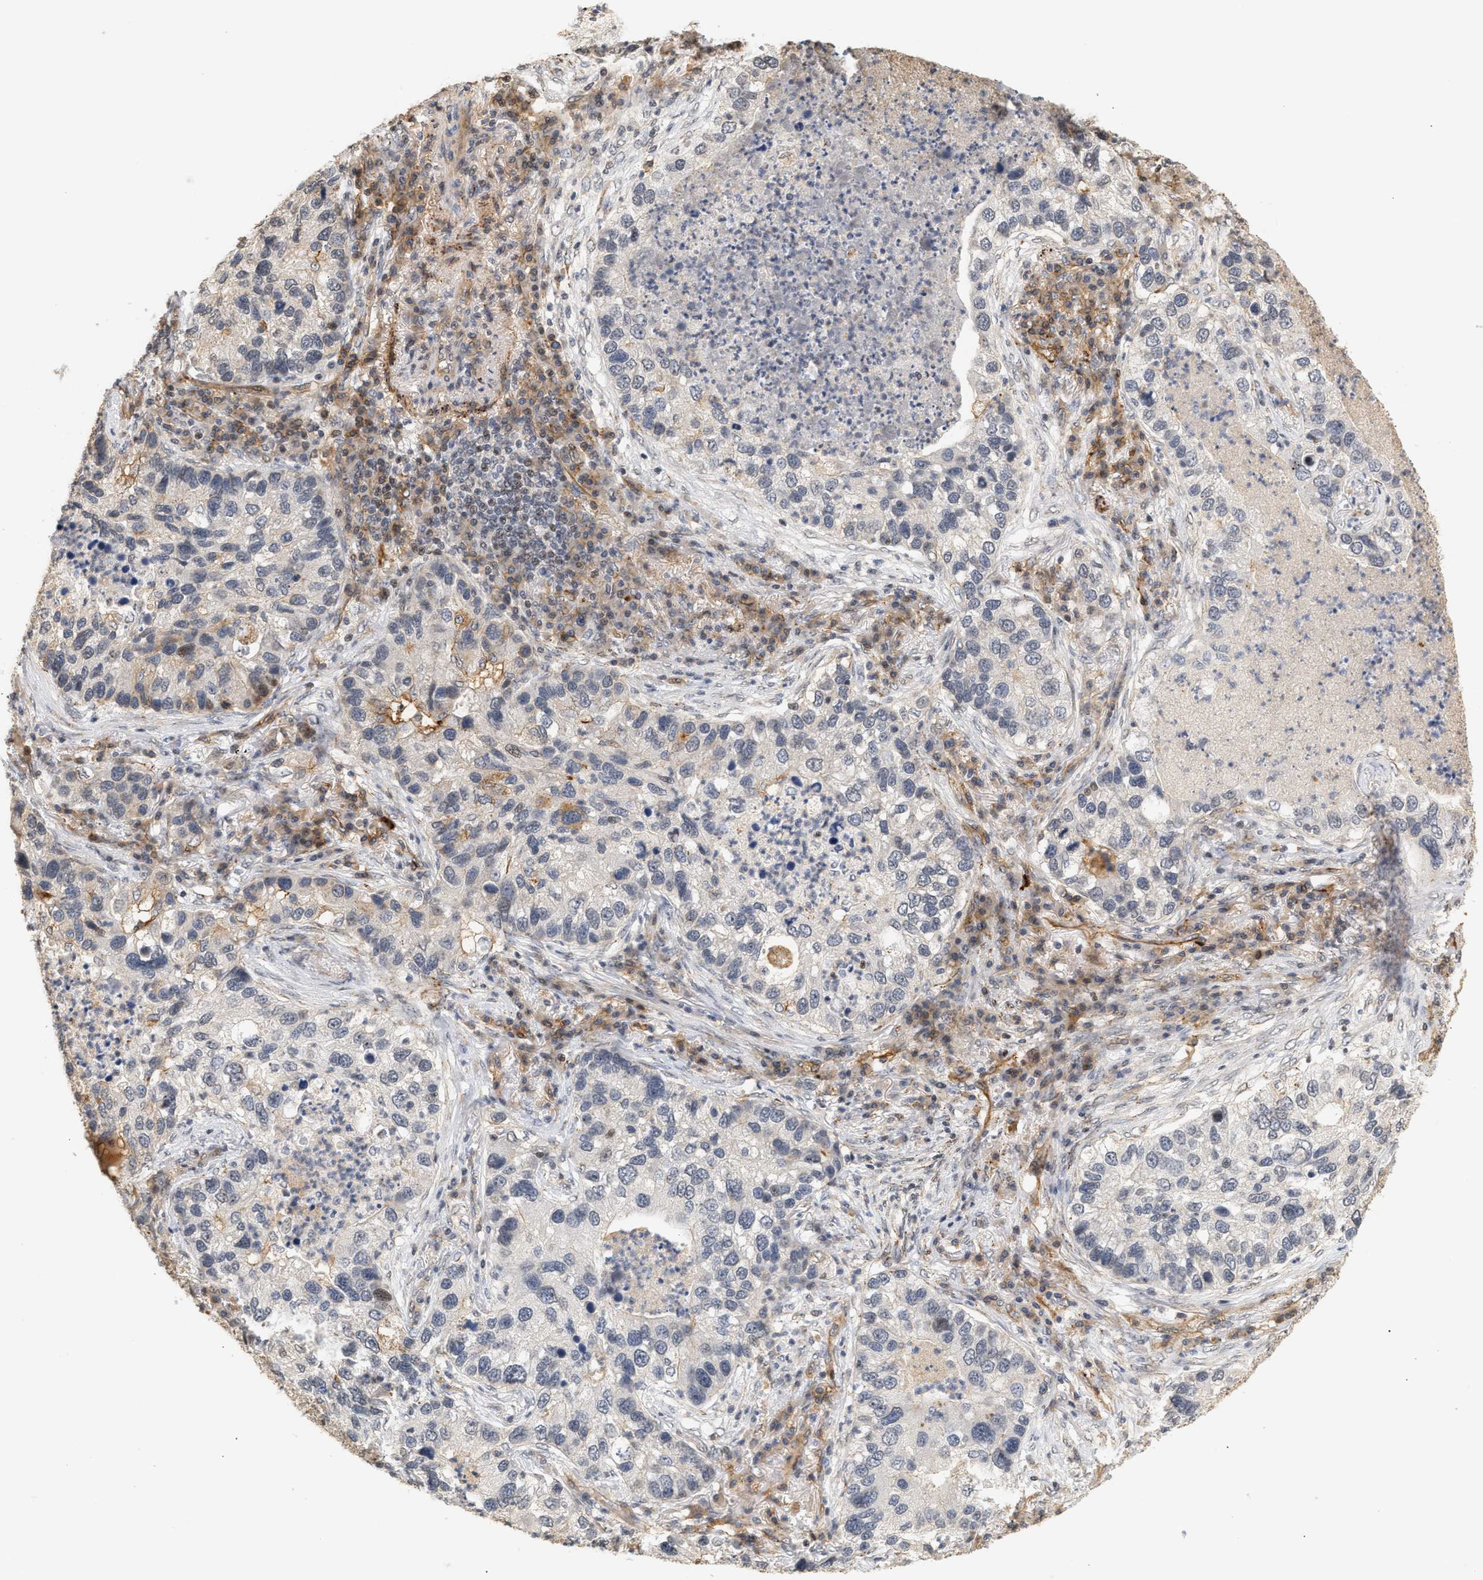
{"staining": {"intensity": "negative", "quantity": "none", "location": "none"}, "tissue": "lung cancer", "cell_type": "Tumor cells", "image_type": "cancer", "snomed": [{"axis": "morphology", "description": "Normal tissue, NOS"}, {"axis": "morphology", "description": "Adenocarcinoma, NOS"}, {"axis": "topography", "description": "Bronchus"}, {"axis": "topography", "description": "Lung"}], "caption": "Micrograph shows no protein staining in tumor cells of lung cancer (adenocarcinoma) tissue.", "gene": "PLXND1", "patient": {"sex": "male", "age": 54}}